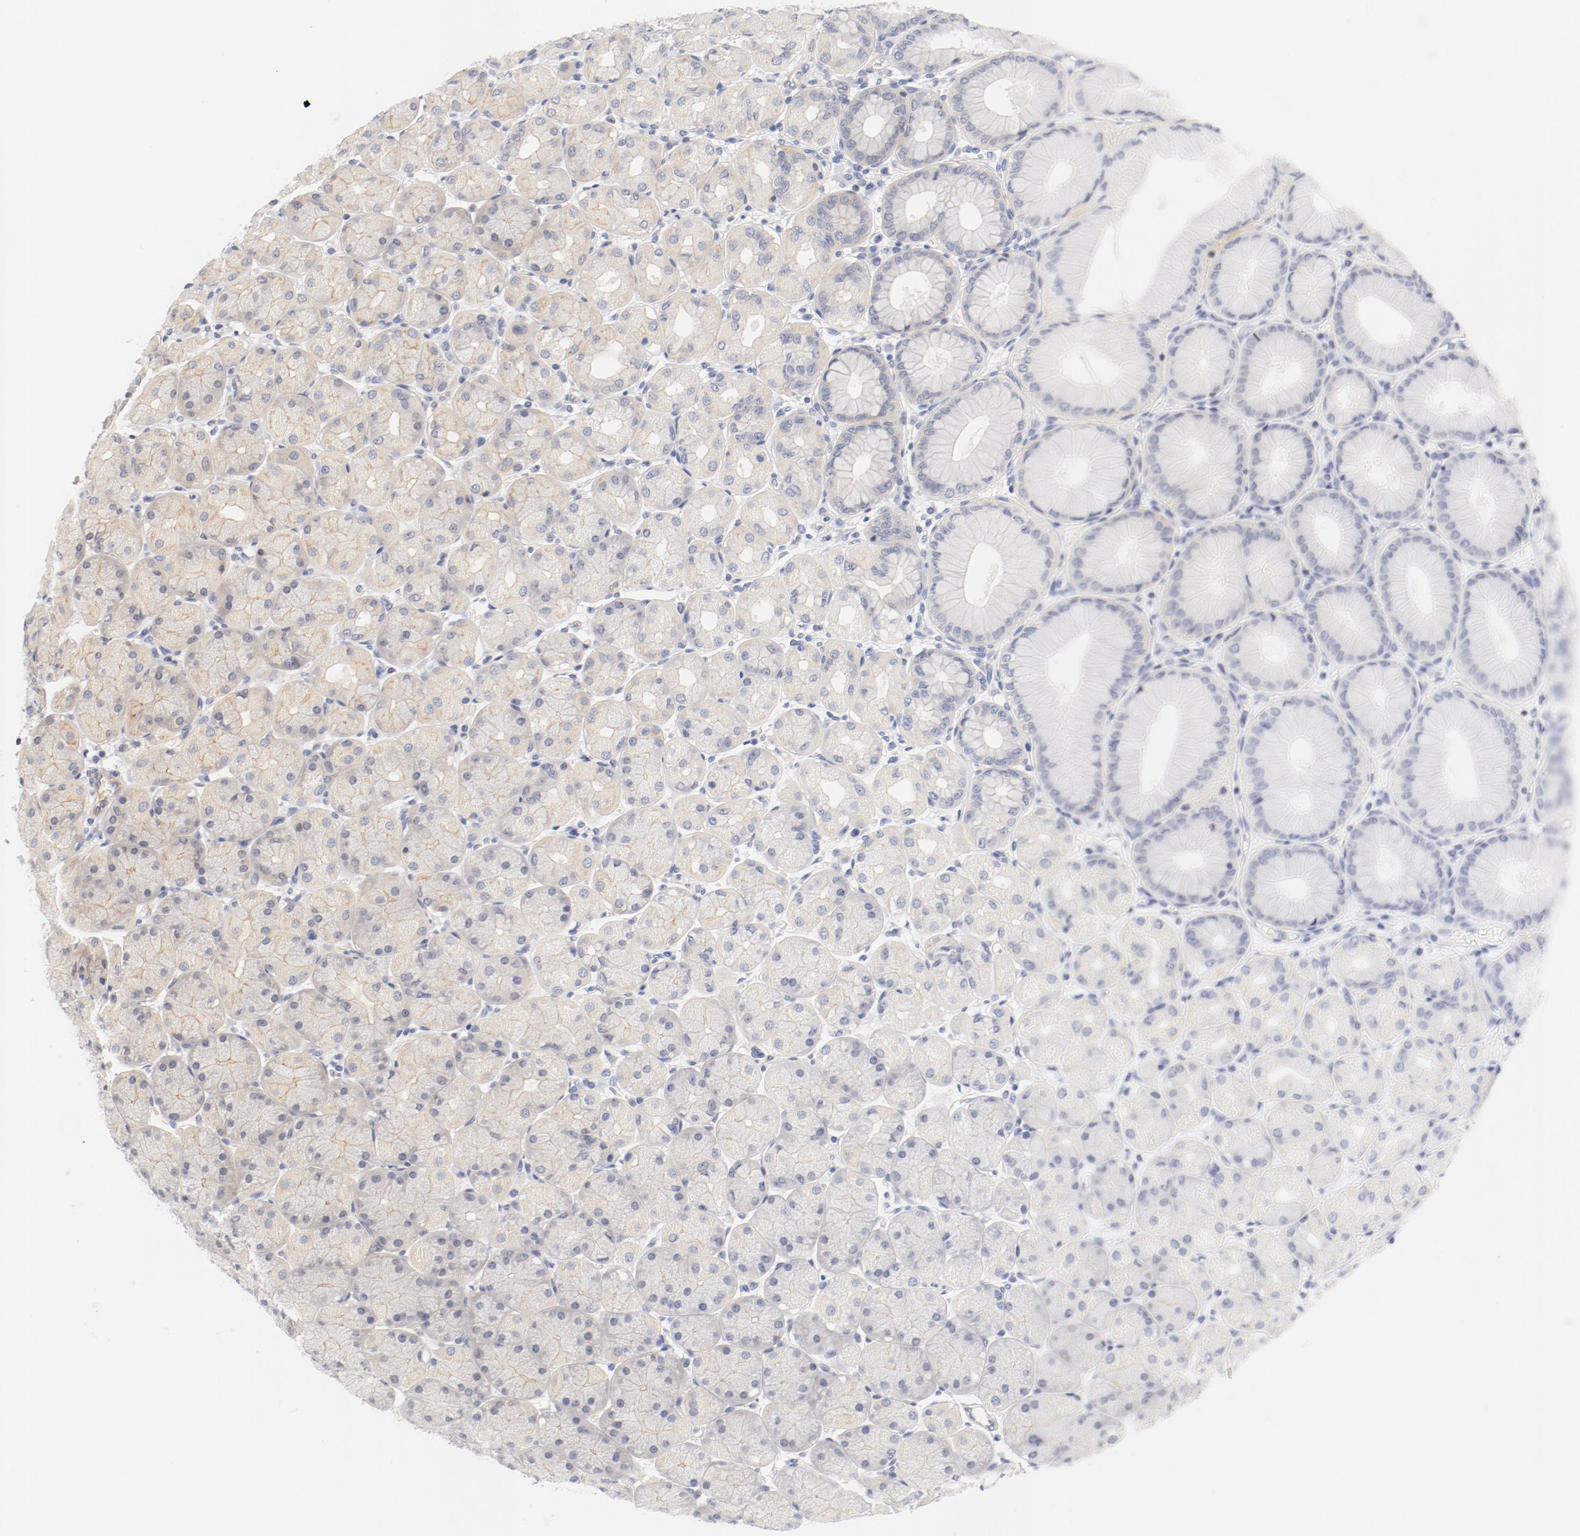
{"staining": {"intensity": "weak", "quantity": "25%-75%", "location": "cytoplasmic/membranous"}, "tissue": "stomach", "cell_type": "Glandular cells", "image_type": "normal", "snomed": [{"axis": "morphology", "description": "Normal tissue, NOS"}, {"axis": "topography", "description": "Stomach, upper"}], "caption": "A brown stain labels weak cytoplasmic/membranous positivity of a protein in glandular cells of unremarkable human stomach. The protein of interest is shown in brown color, while the nuclei are stained blue.", "gene": "ZNF267", "patient": {"sex": "female", "age": 56}}